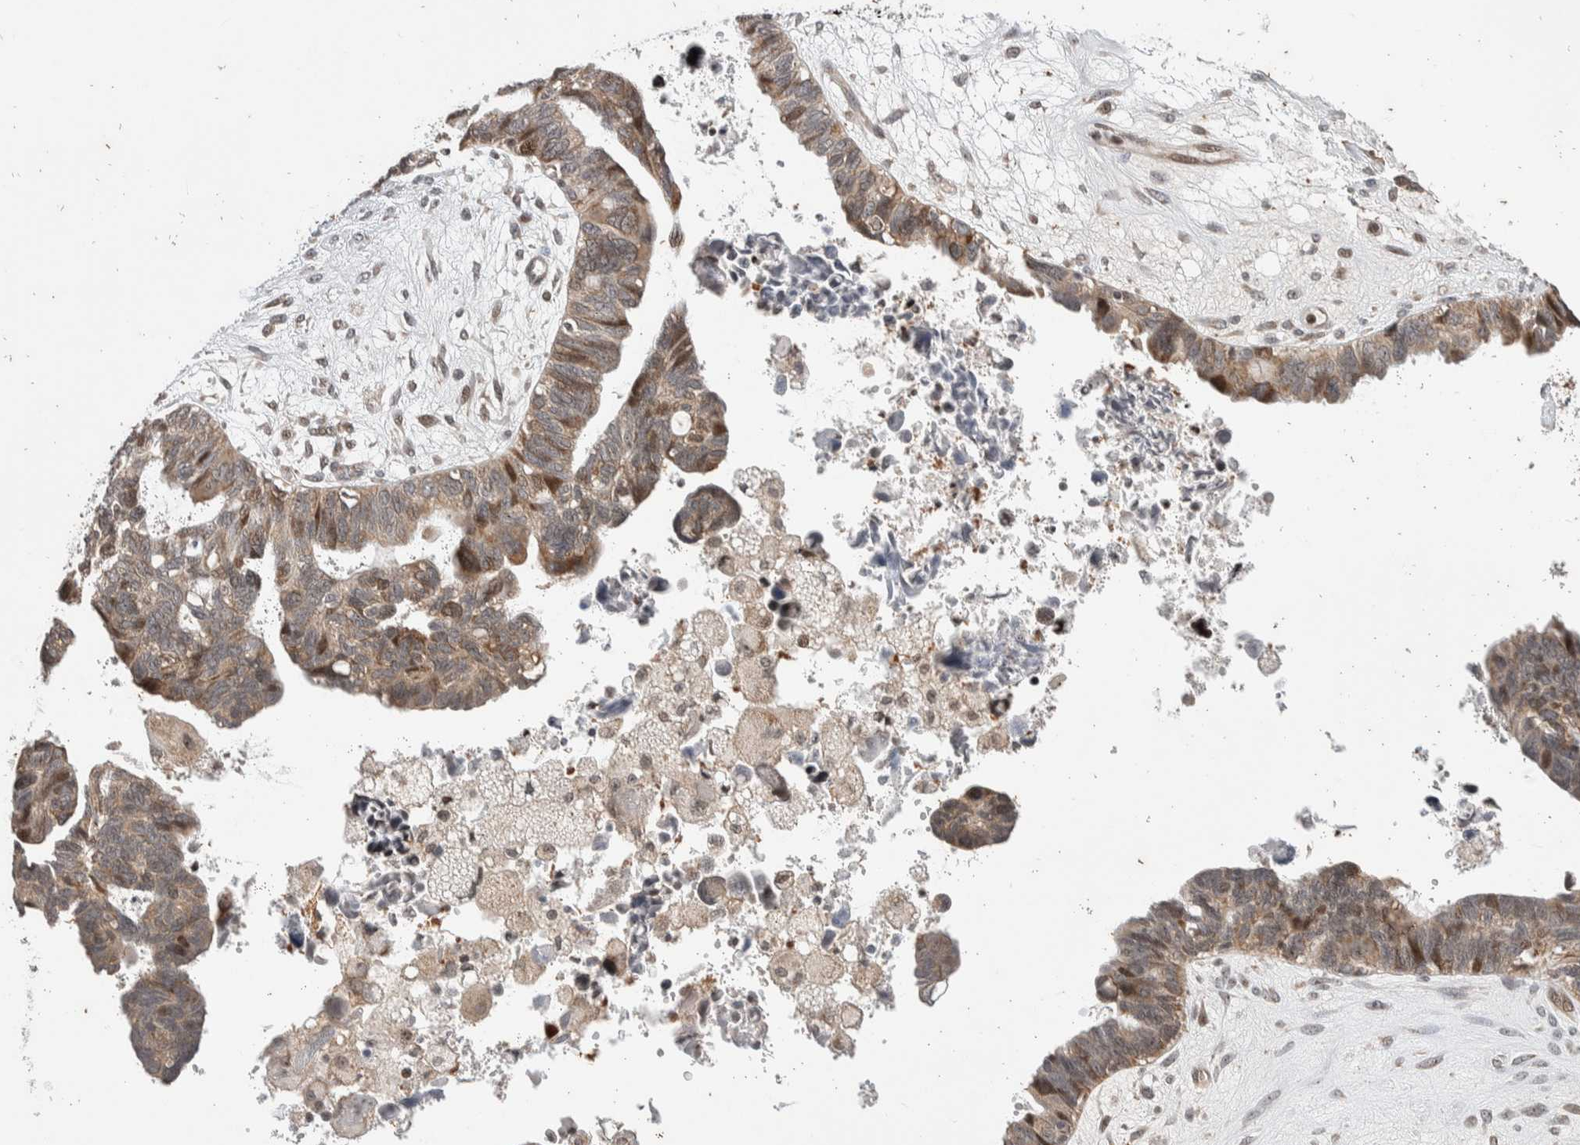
{"staining": {"intensity": "weak", "quantity": "25%-75%", "location": "cytoplasmic/membranous"}, "tissue": "ovarian cancer", "cell_type": "Tumor cells", "image_type": "cancer", "snomed": [{"axis": "morphology", "description": "Cystadenocarcinoma, serous, NOS"}, {"axis": "topography", "description": "Ovary"}], "caption": "Tumor cells demonstrate weak cytoplasmic/membranous staining in approximately 25%-75% of cells in ovarian cancer (serous cystadenocarcinoma).", "gene": "ATXN7L1", "patient": {"sex": "female", "age": 79}}